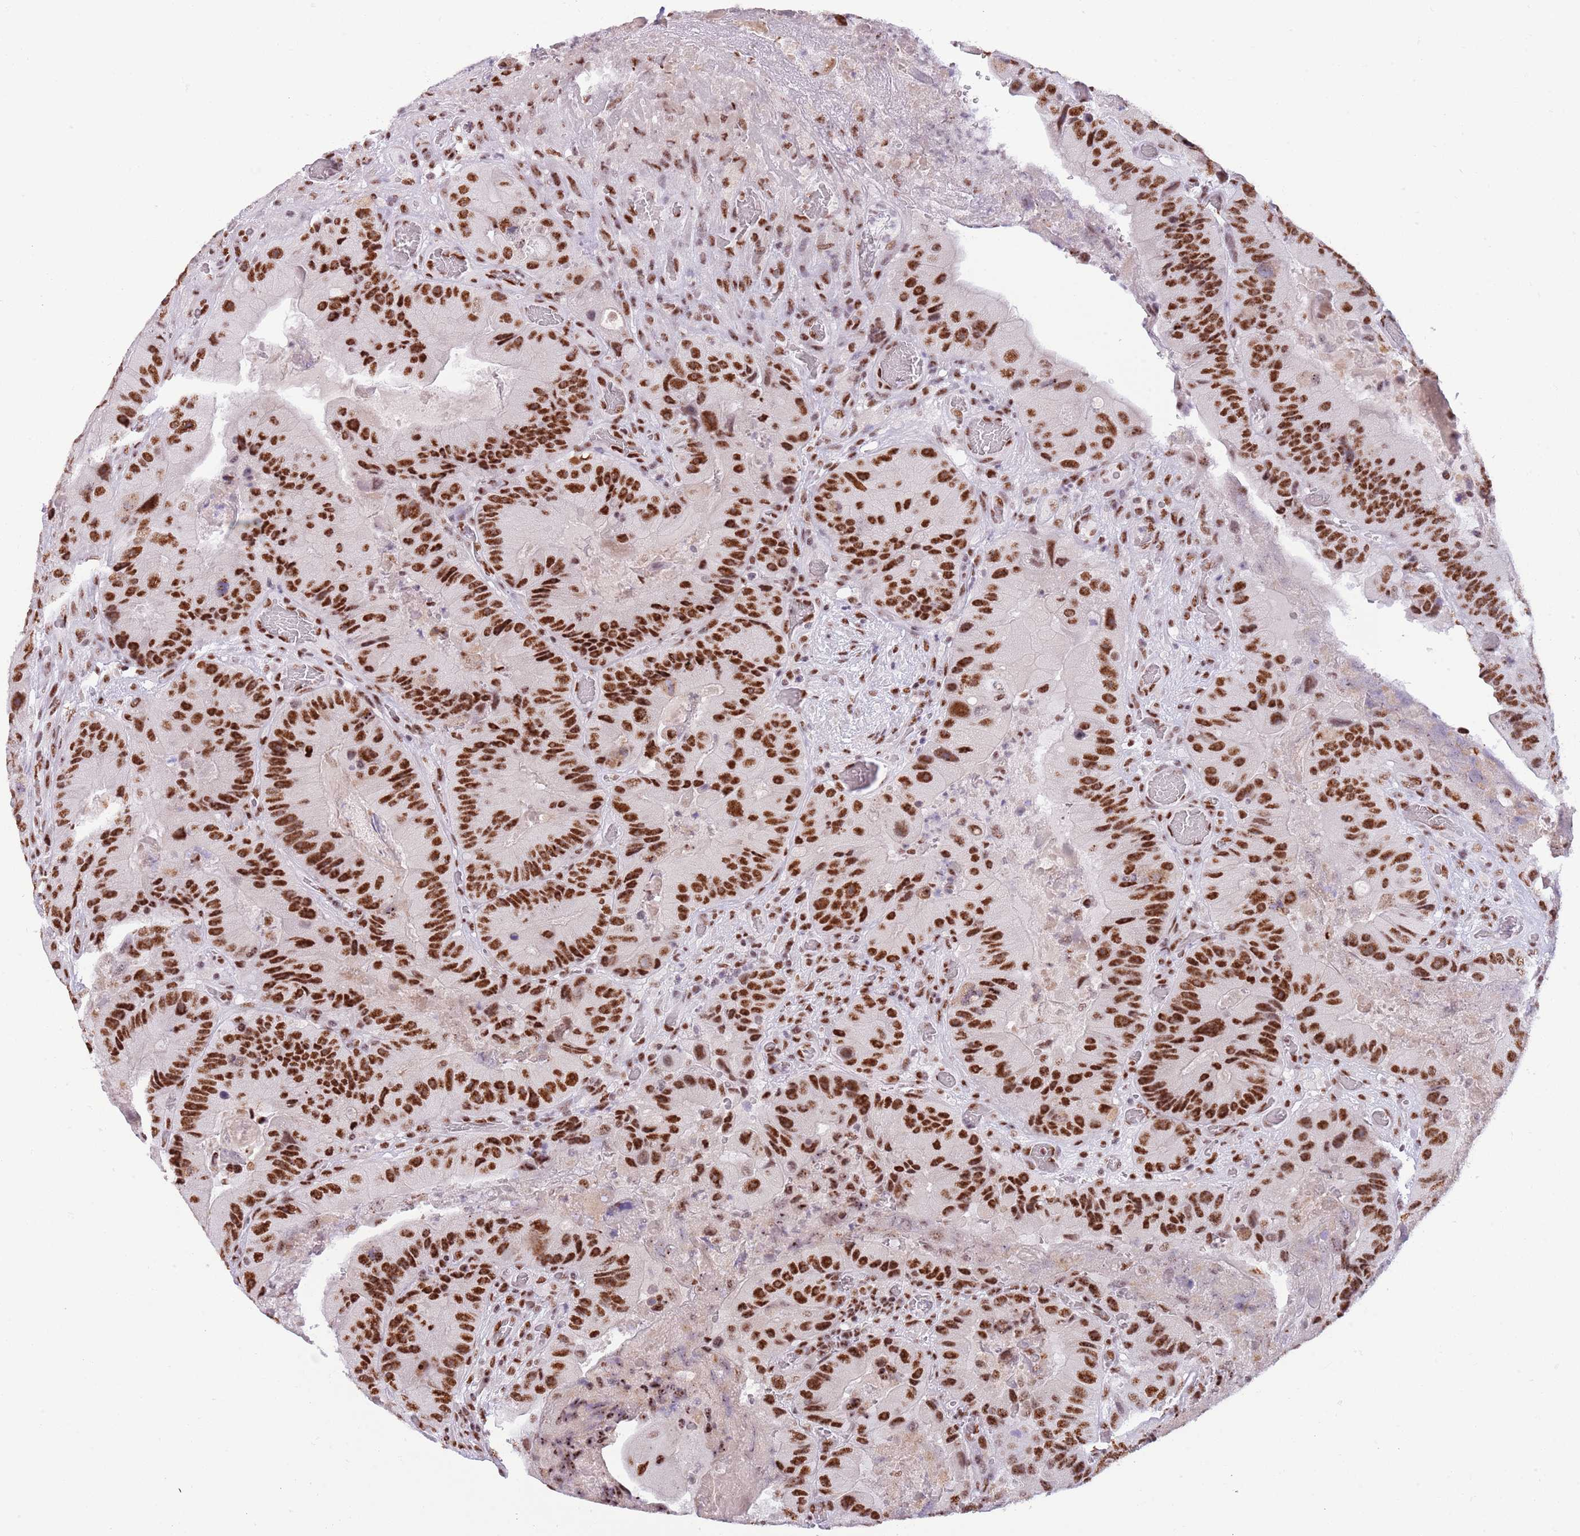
{"staining": {"intensity": "strong", "quantity": ">75%", "location": "nuclear"}, "tissue": "colorectal cancer", "cell_type": "Tumor cells", "image_type": "cancer", "snomed": [{"axis": "morphology", "description": "Adenocarcinoma, NOS"}, {"axis": "topography", "description": "Colon"}], "caption": "An image of human colorectal cancer (adenocarcinoma) stained for a protein exhibits strong nuclear brown staining in tumor cells.", "gene": "SF3A2", "patient": {"sex": "female", "age": 86}}